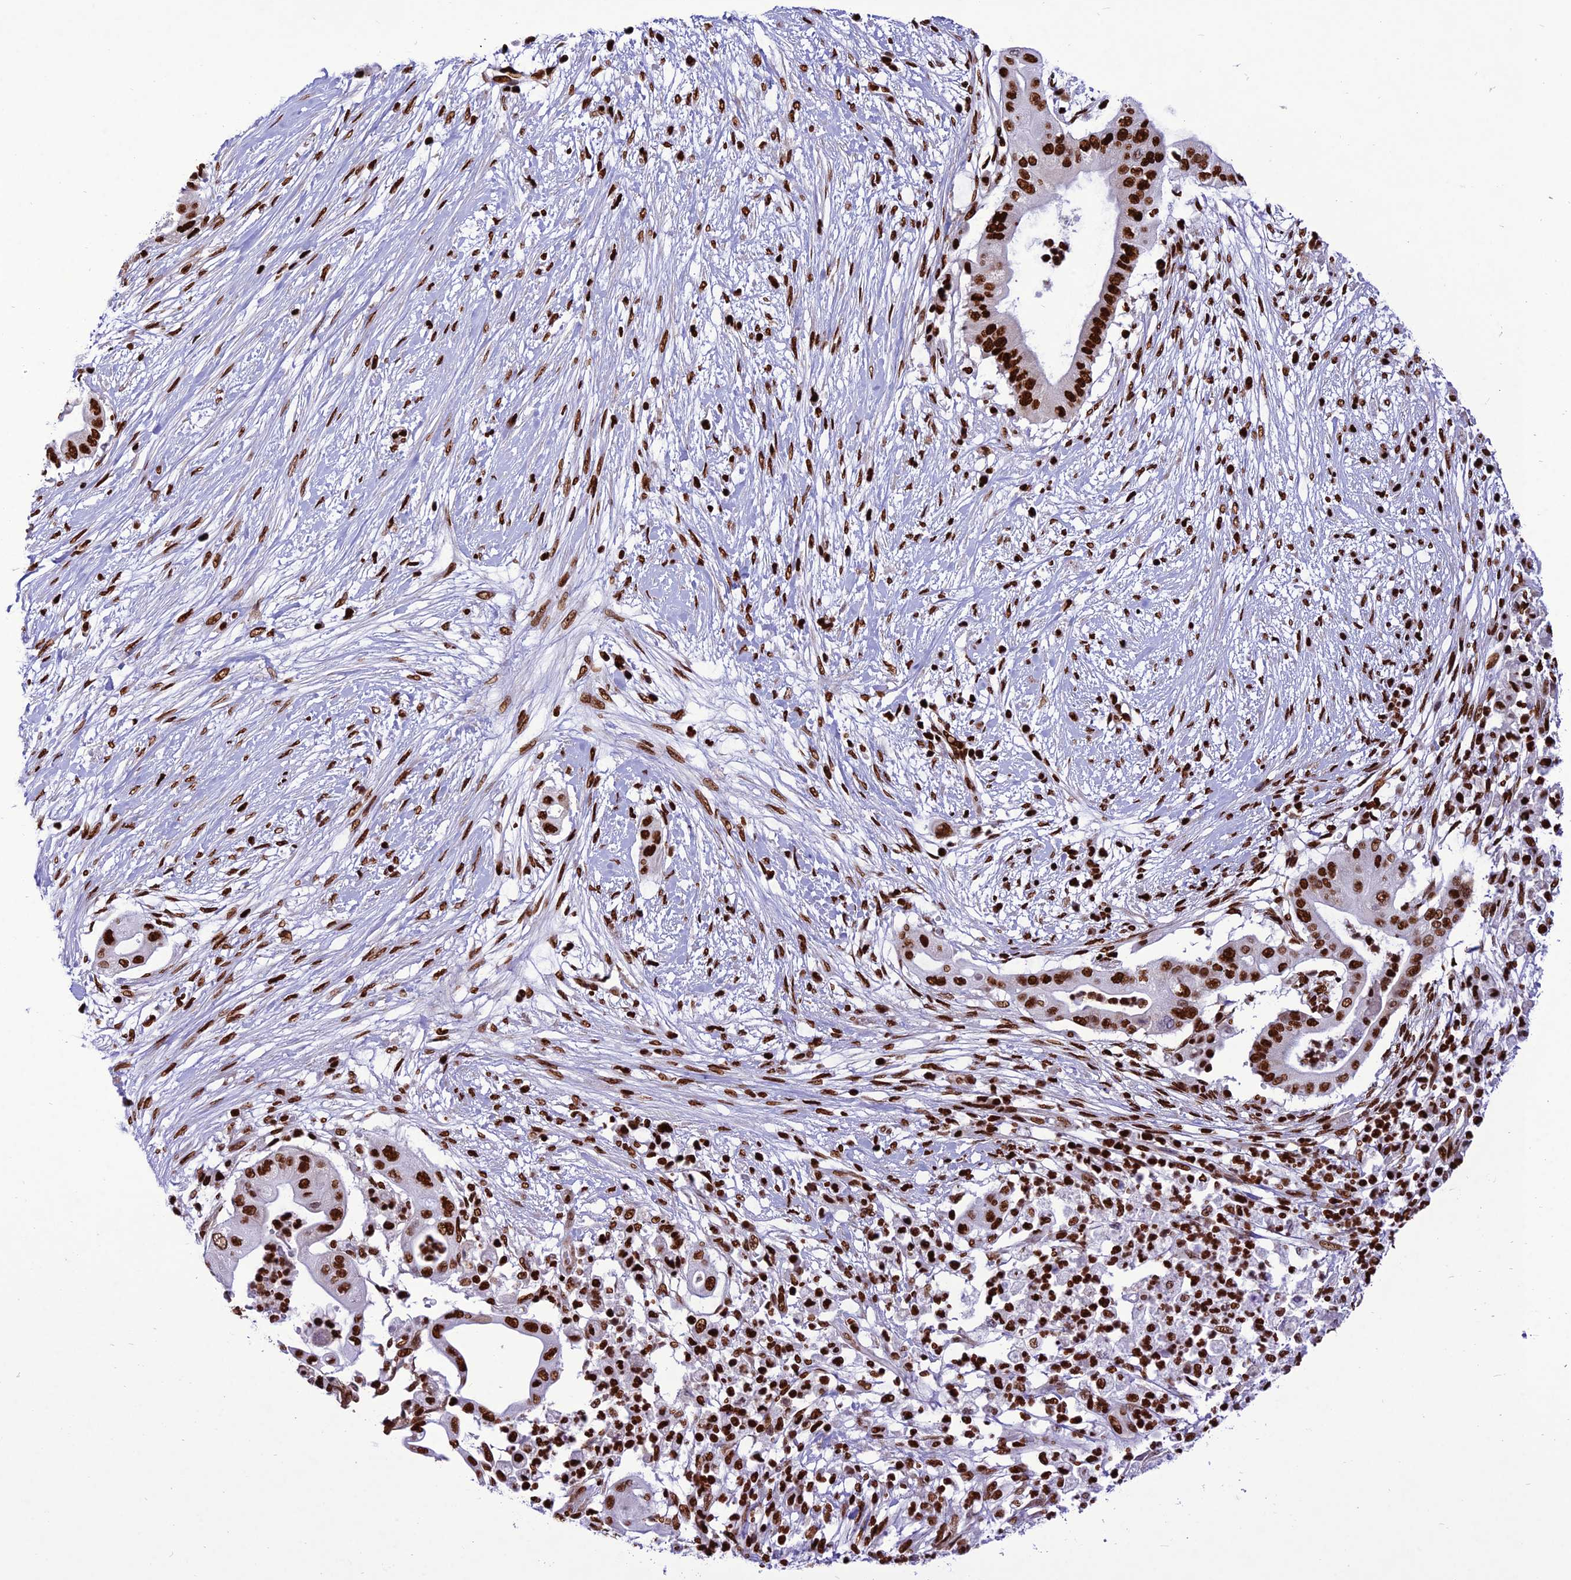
{"staining": {"intensity": "strong", "quantity": ">75%", "location": "nuclear"}, "tissue": "pancreatic cancer", "cell_type": "Tumor cells", "image_type": "cancer", "snomed": [{"axis": "morphology", "description": "Adenocarcinoma, NOS"}, {"axis": "topography", "description": "Pancreas"}], "caption": "This micrograph displays IHC staining of human adenocarcinoma (pancreatic), with high strong nuclear positivity in about >75% of tumor cells.", "gene": "INO80E", "patient": {"sex": "male", "age": 68}}